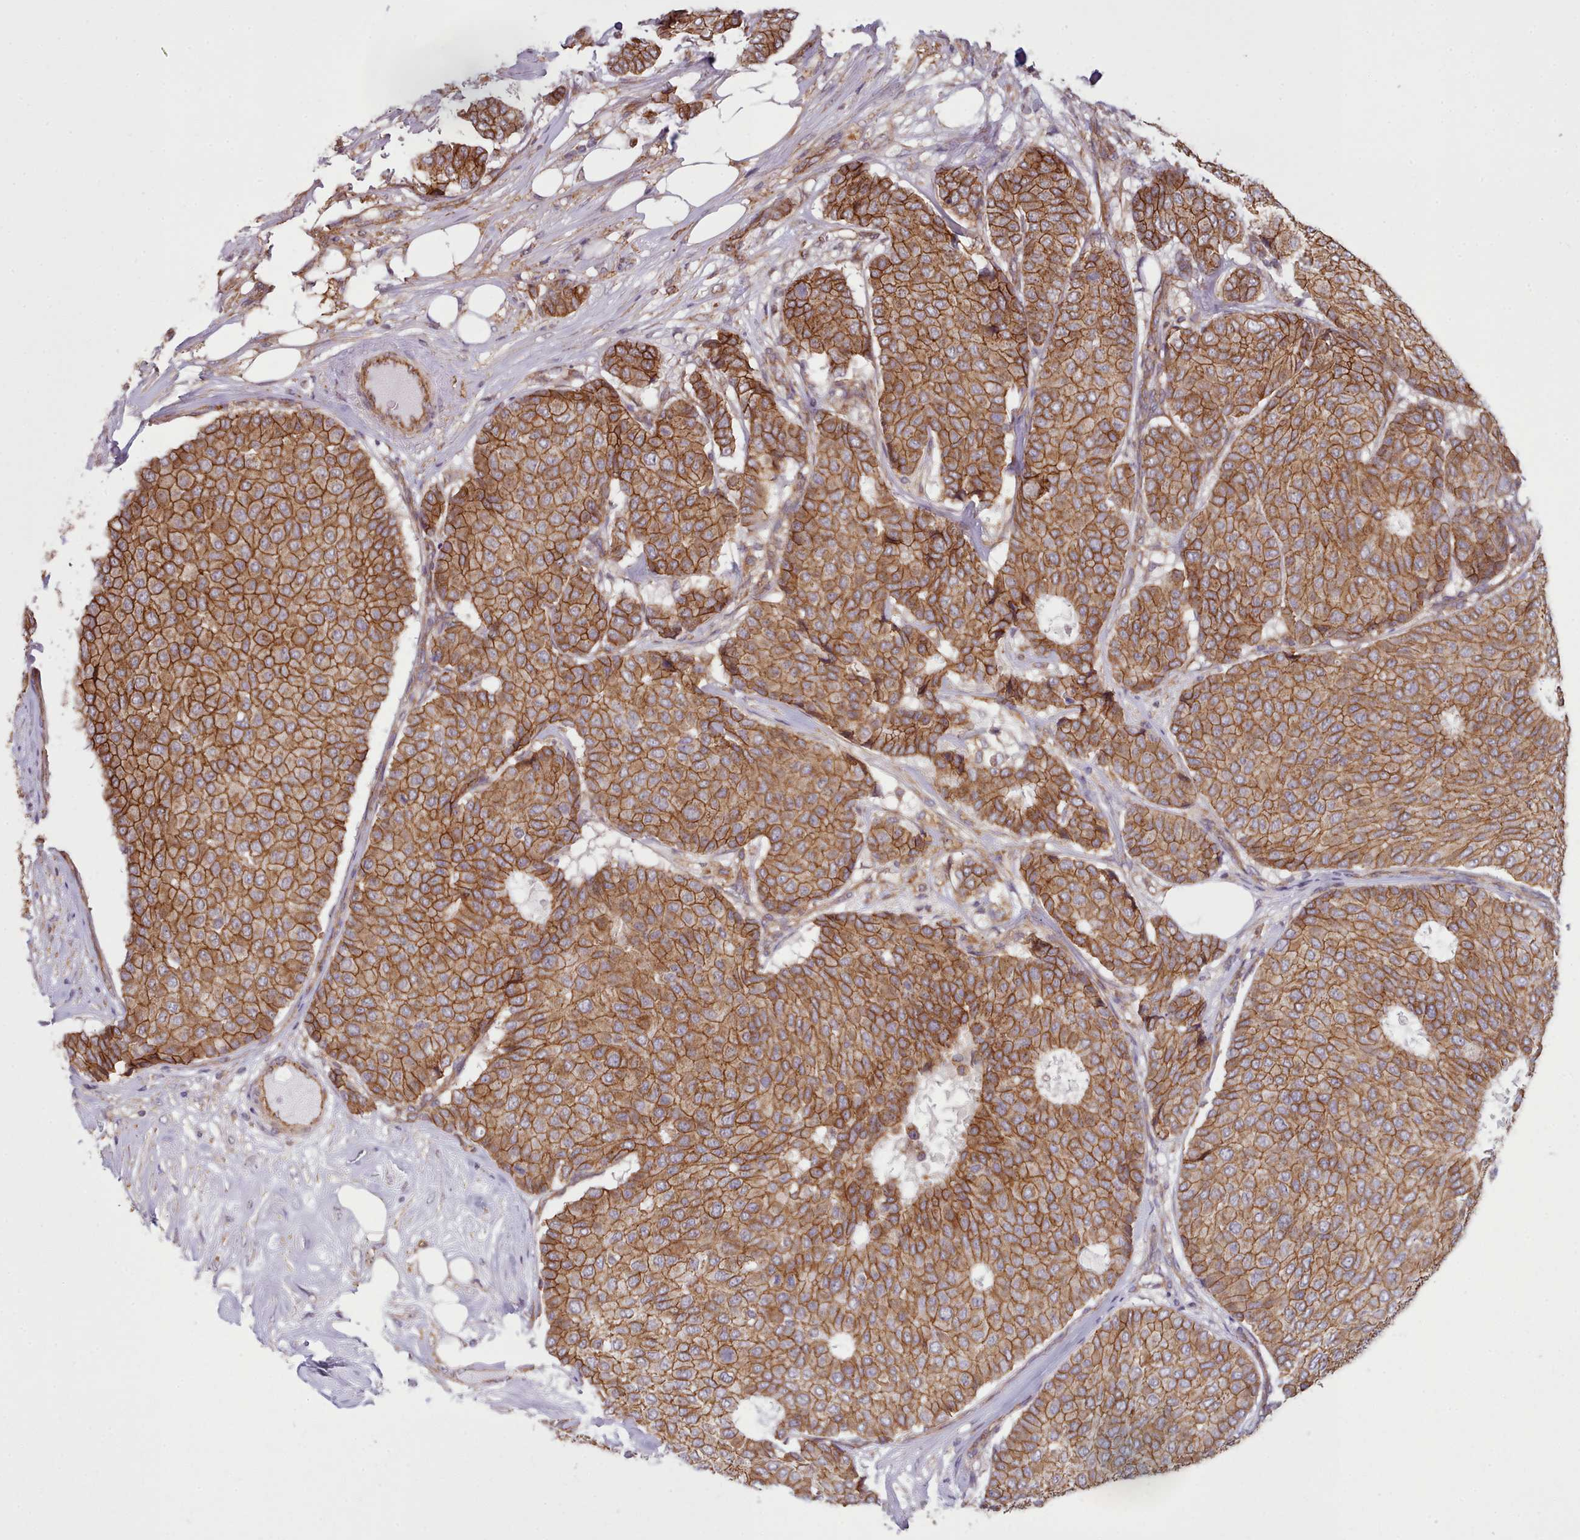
{"staining": {"intensity": "strong", "quantity": ">75%", "location": "cytoplasmic/membranous"}, "tissue": "breast cancer", "cell_type": "Tumor cells", "image_type": "cancer", "snomed": [{"axis": "morphology", "description": "Duct carcinoma"}, {"axis": "topography", "description": "Breast"}], "caption": "This is an image of immunohistochemistry (IHC) staining of intraductal carcinoma (breast), which shows strong staining in the cytoplasmic/membranous of tumor cells.", "gene": "MRPL46", "patient": {"sex": "female", "age": 75}}